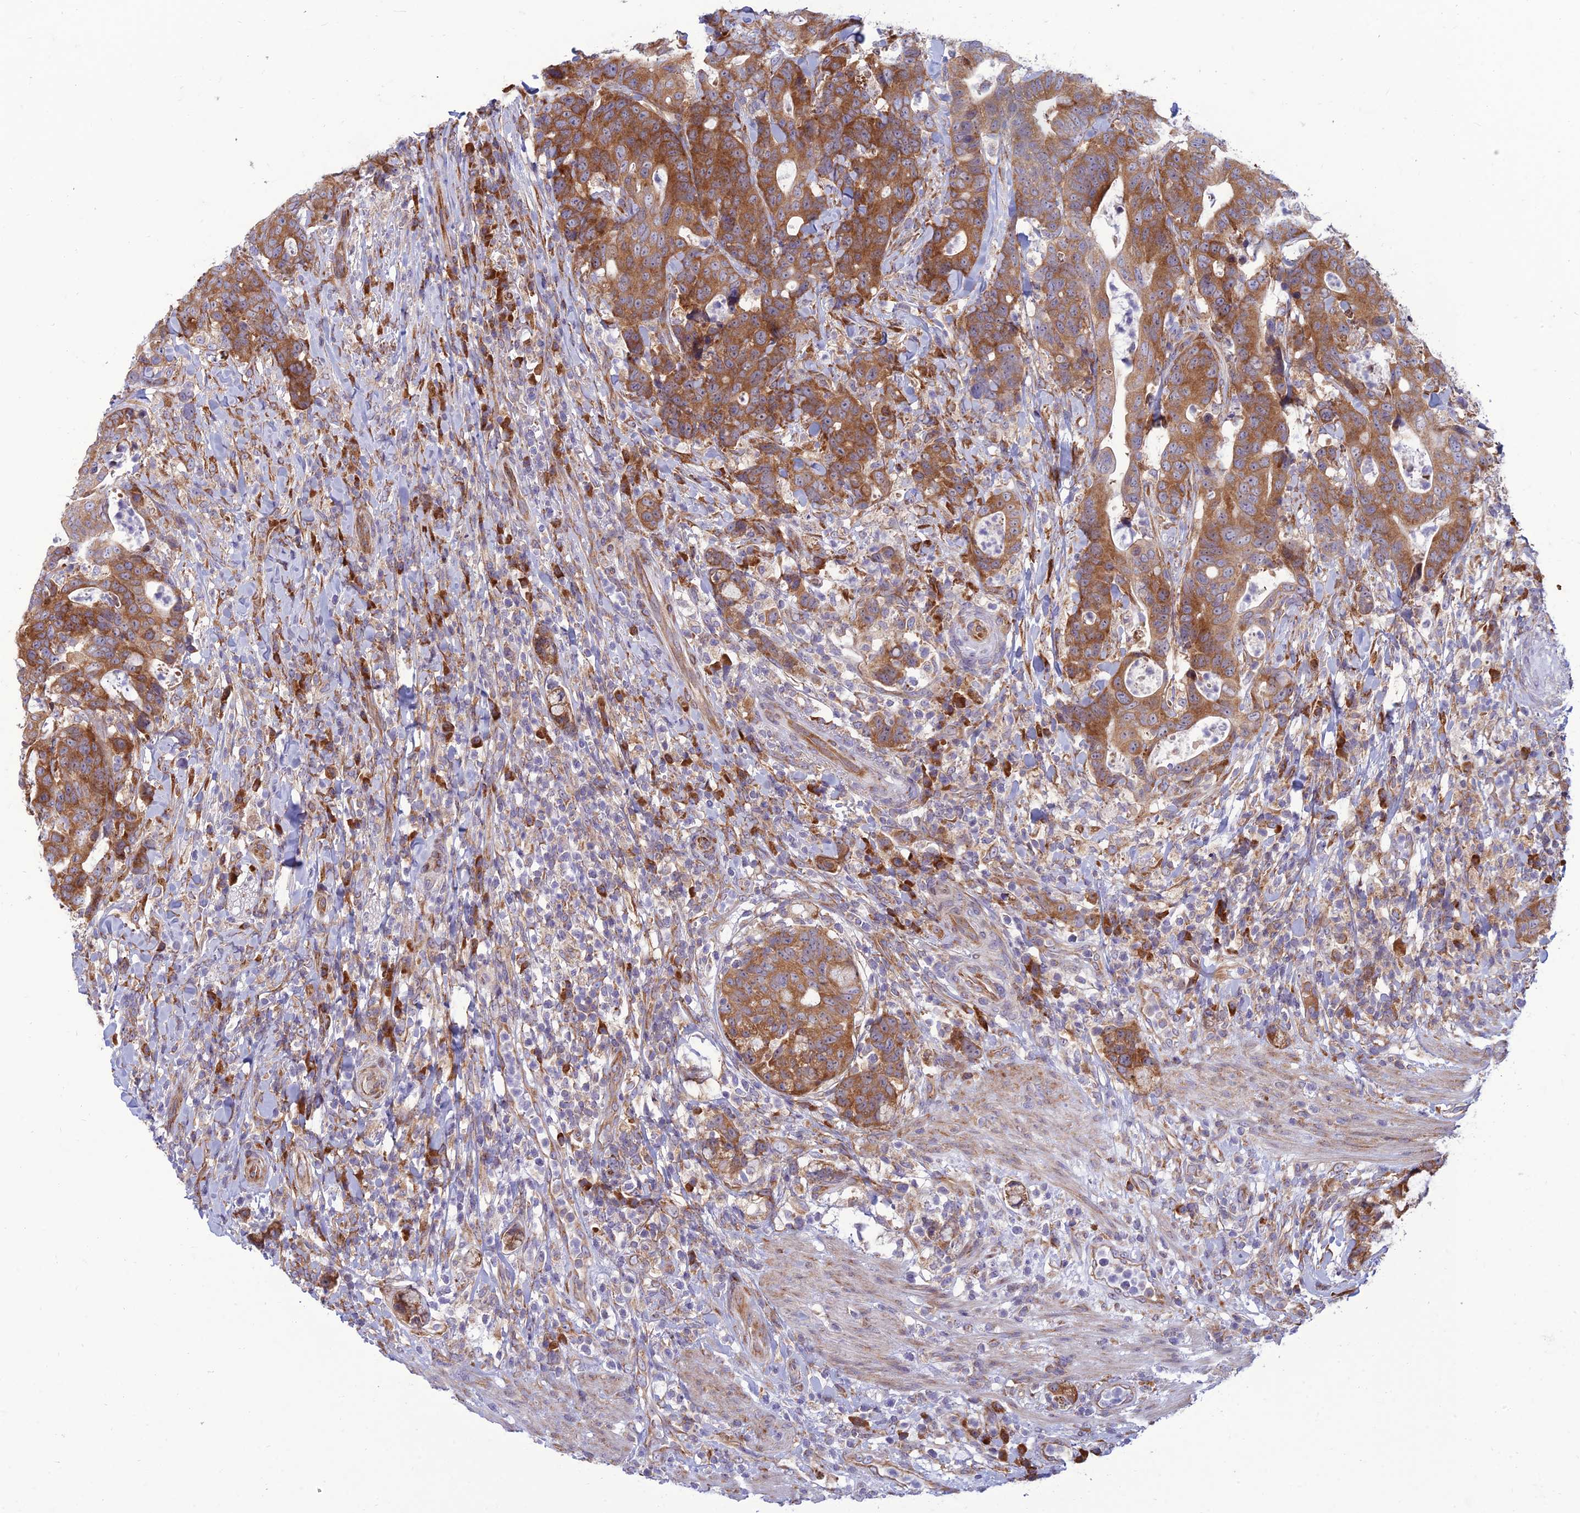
{"staining": {"intensity": "moderate", "quantity": ">75%", "location": "cytoplasmic/membranous"}, "tissue": "colorectal cancer", "cell_type": "Tumor cells", "image_type": "cancer", "snomed": [{"axis": "morphology", "description": "Adenocarcinoma, NOS"}, {"axis": "topography", "description": "Colon"}], "caption": "Brown immunohistochemical staining in human colorectal adenocarcinoma demonstrates moderate cytoplasmic/membranous positivity in approximately >75% of tumor cells. (DAB IHC, brown staining for protein, blue staining for nuclei).", "gene": "RPL17-C18orf32", "patient": {"sex": "female", "age": 82}}